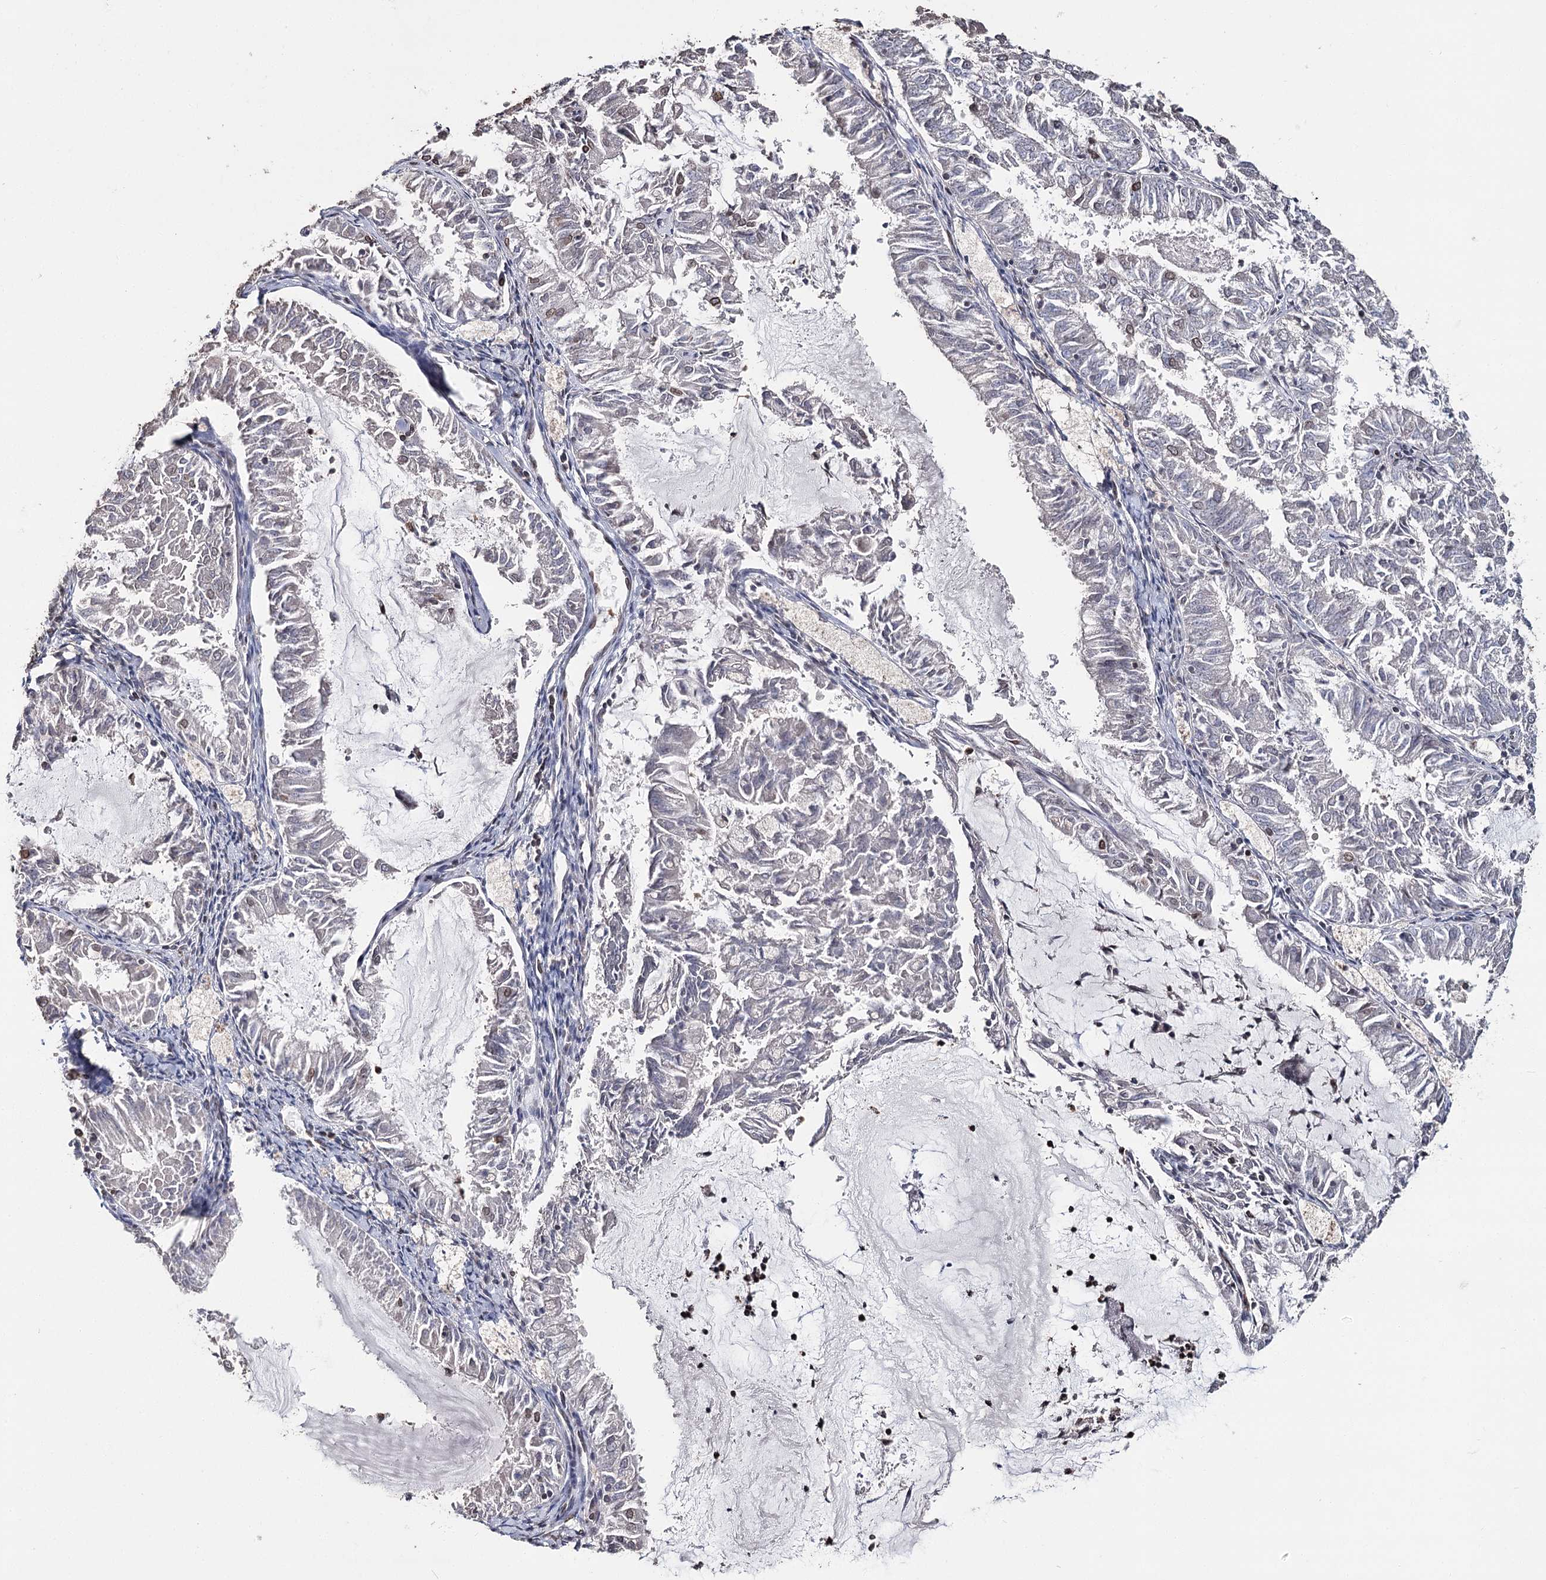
{"staining": {"intensity": "moderate", "quantity": "<25%", "location": "cytoplasmic/membranous,nuclear"}, "tissue": "endometrial cancer", "cell_type": "Tumor cells", "image_type": "cancer", "snomed": [{"axis": "morphology", "description": "Adenocarcinoma, NOS"}, {"axis": "topography", "description": "Endometrium"}], "caption": "Endometrial cancer (adenocarcinoma) stained with DAB (3,3'-diaminobenzidine) IHC reveals low levels of moderate cytoplasmic/membranous and nuclear staining in about <25% of tumor cells.", "gene": "KIAA0930", "patient": {"sex": "female", "age": 57}}